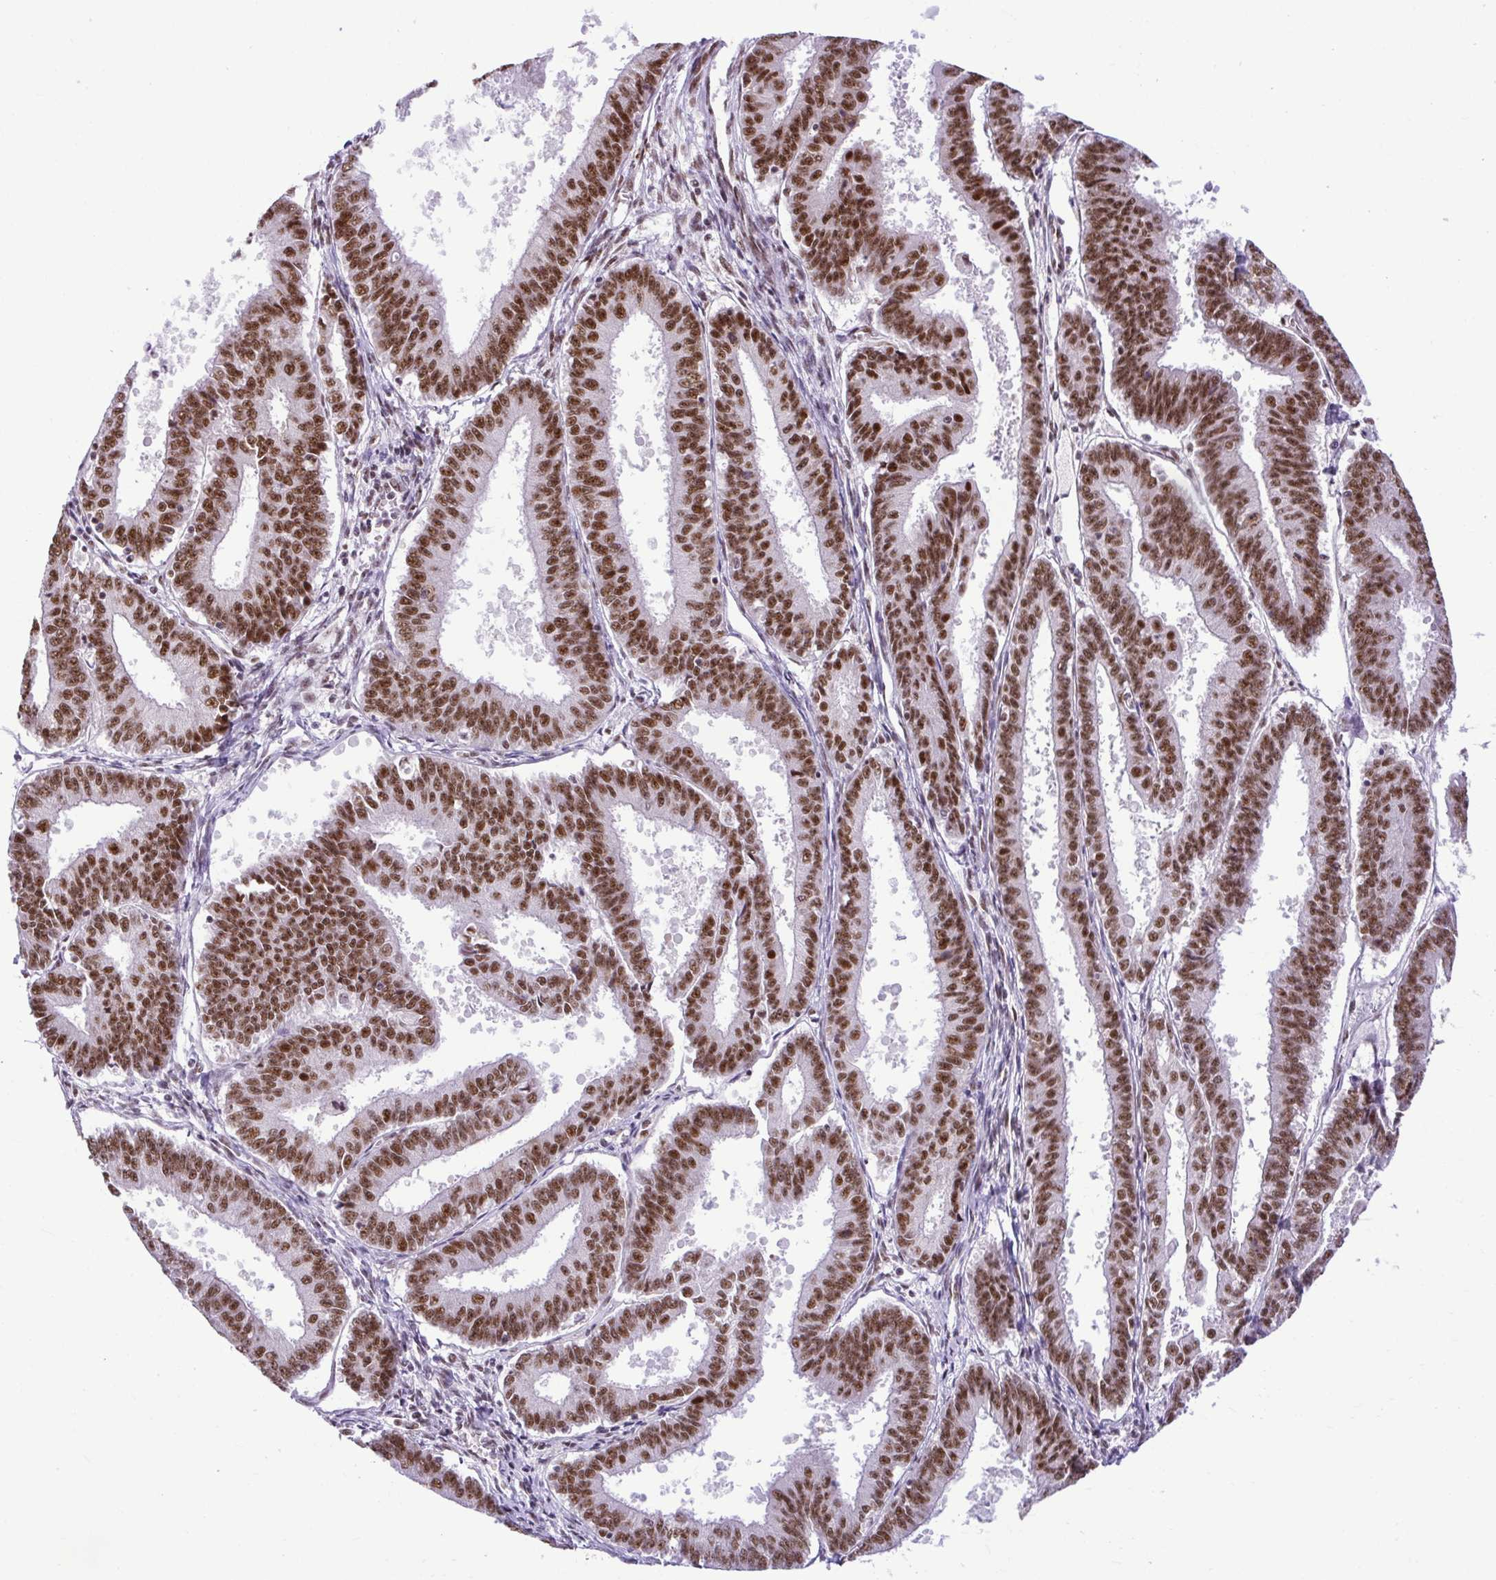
{"staining": {"intensity": "moderate", "quantity": ">75%", "location": "nuclear"}, "tissue": "endometrial cancer", "cell_type": "Tumor cells", "image_type": "cancer", "snomed": [{"axis": "morphology", "description": "Adenocarcinoma, NOS"}, {"axis": "topography", "description": "Endometrium"}], "caption": "Immunohistochemistry (IHC) (DAB (3,3'-diaminobenzidine)) staining of endometrial cancer reveals moderate nuclear protein expression in about >75% of tumor cells.", "gene": "PRPF19", "patient": {"sex": "female", "age": 73}}